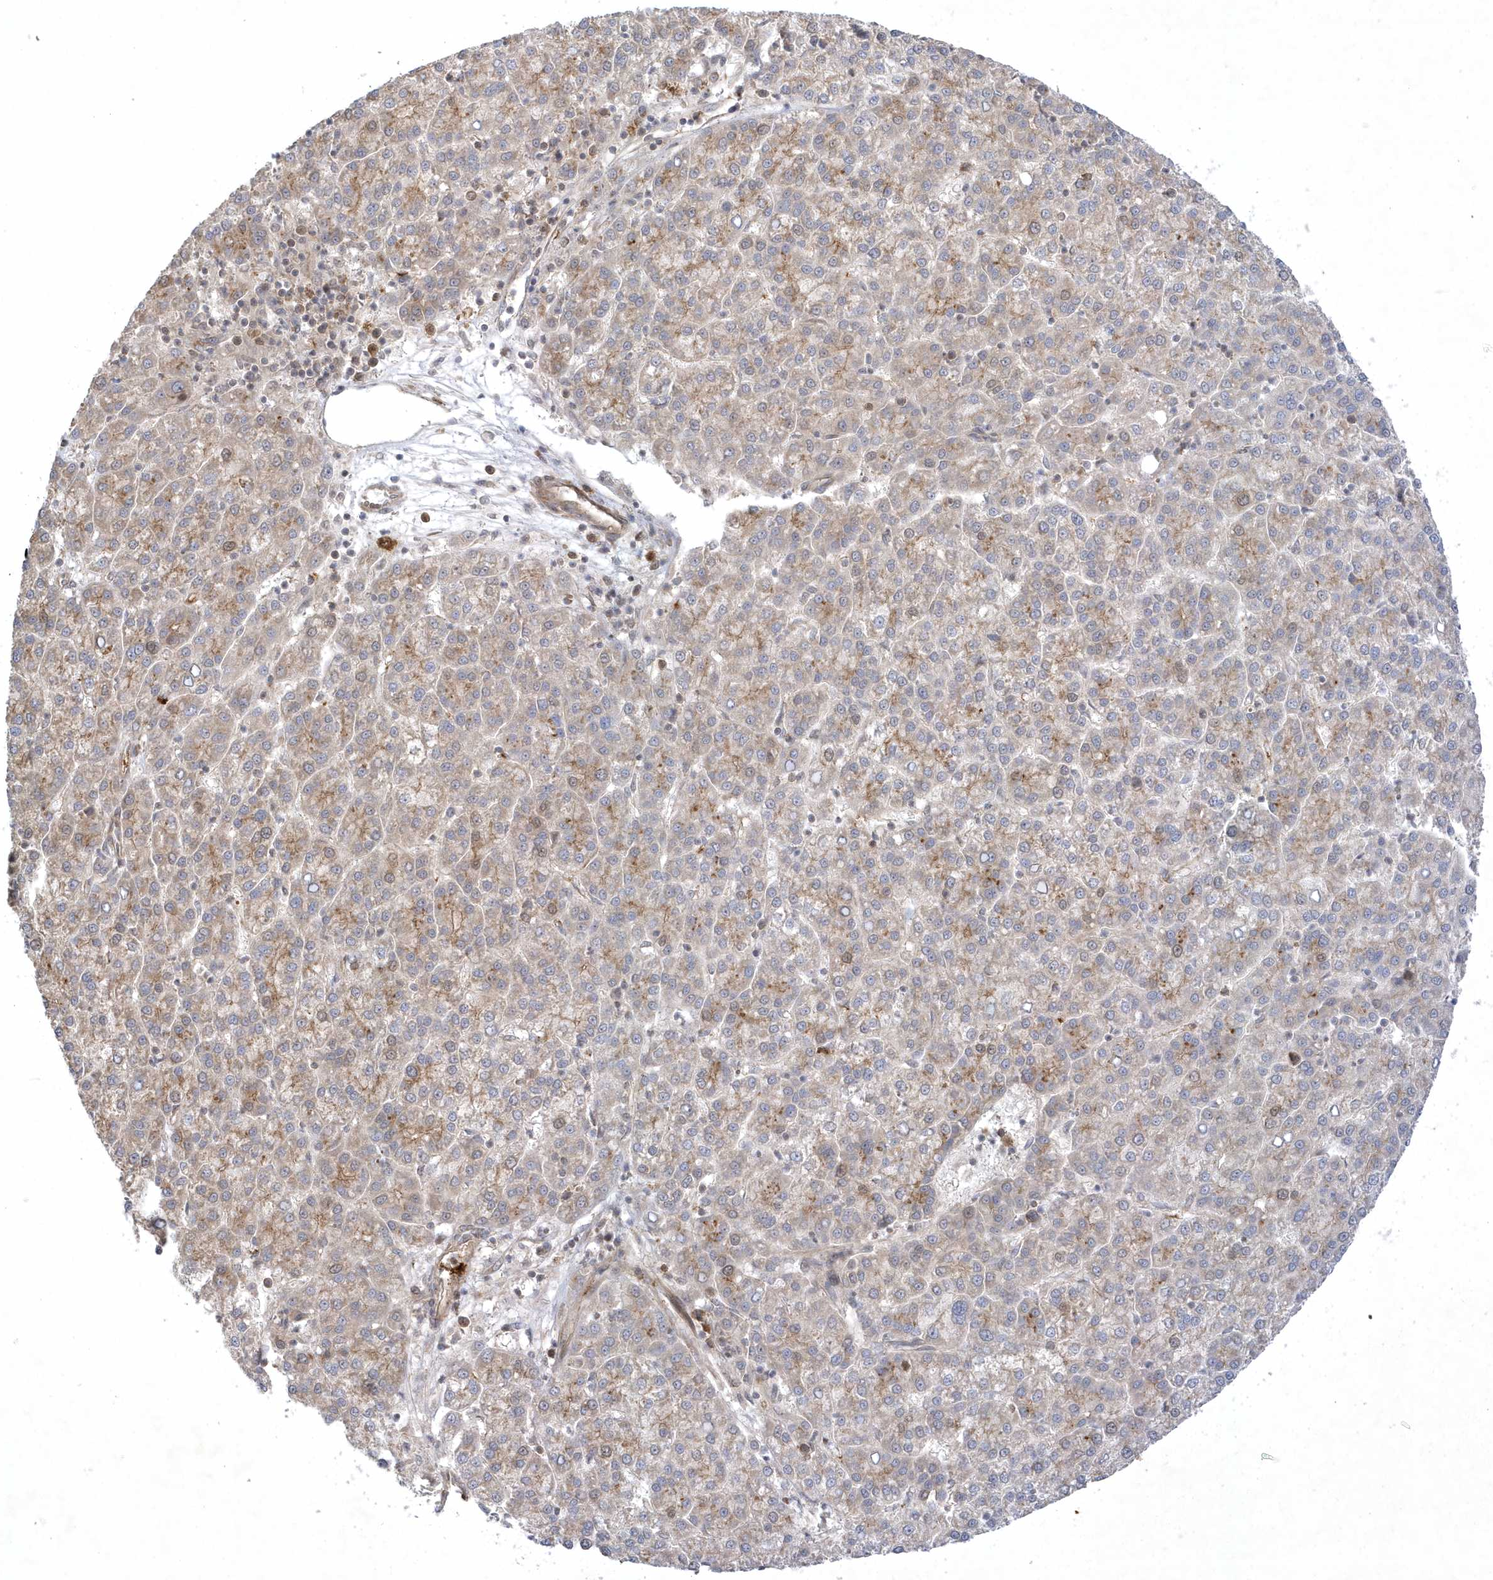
{"staining": {"intensity": "weak", "quantity": "<25%", "location": "cytoplasmic/membranous"}, "tissue": "liver cancer", "cell_type": "Tumor cells", "image_type": "cancer", "snomed": [{"axis": "morphology", "description": "Carcinoma, Hepatocellular, NOS"}, {"axis": "topography", "description": "Liver"}], "caption": "Immunohistochemical staining of human liver cancer displays no significant expression in tumor cells.", "gene": "NAF1", "patient": {"sex": "female", "age": 58}}